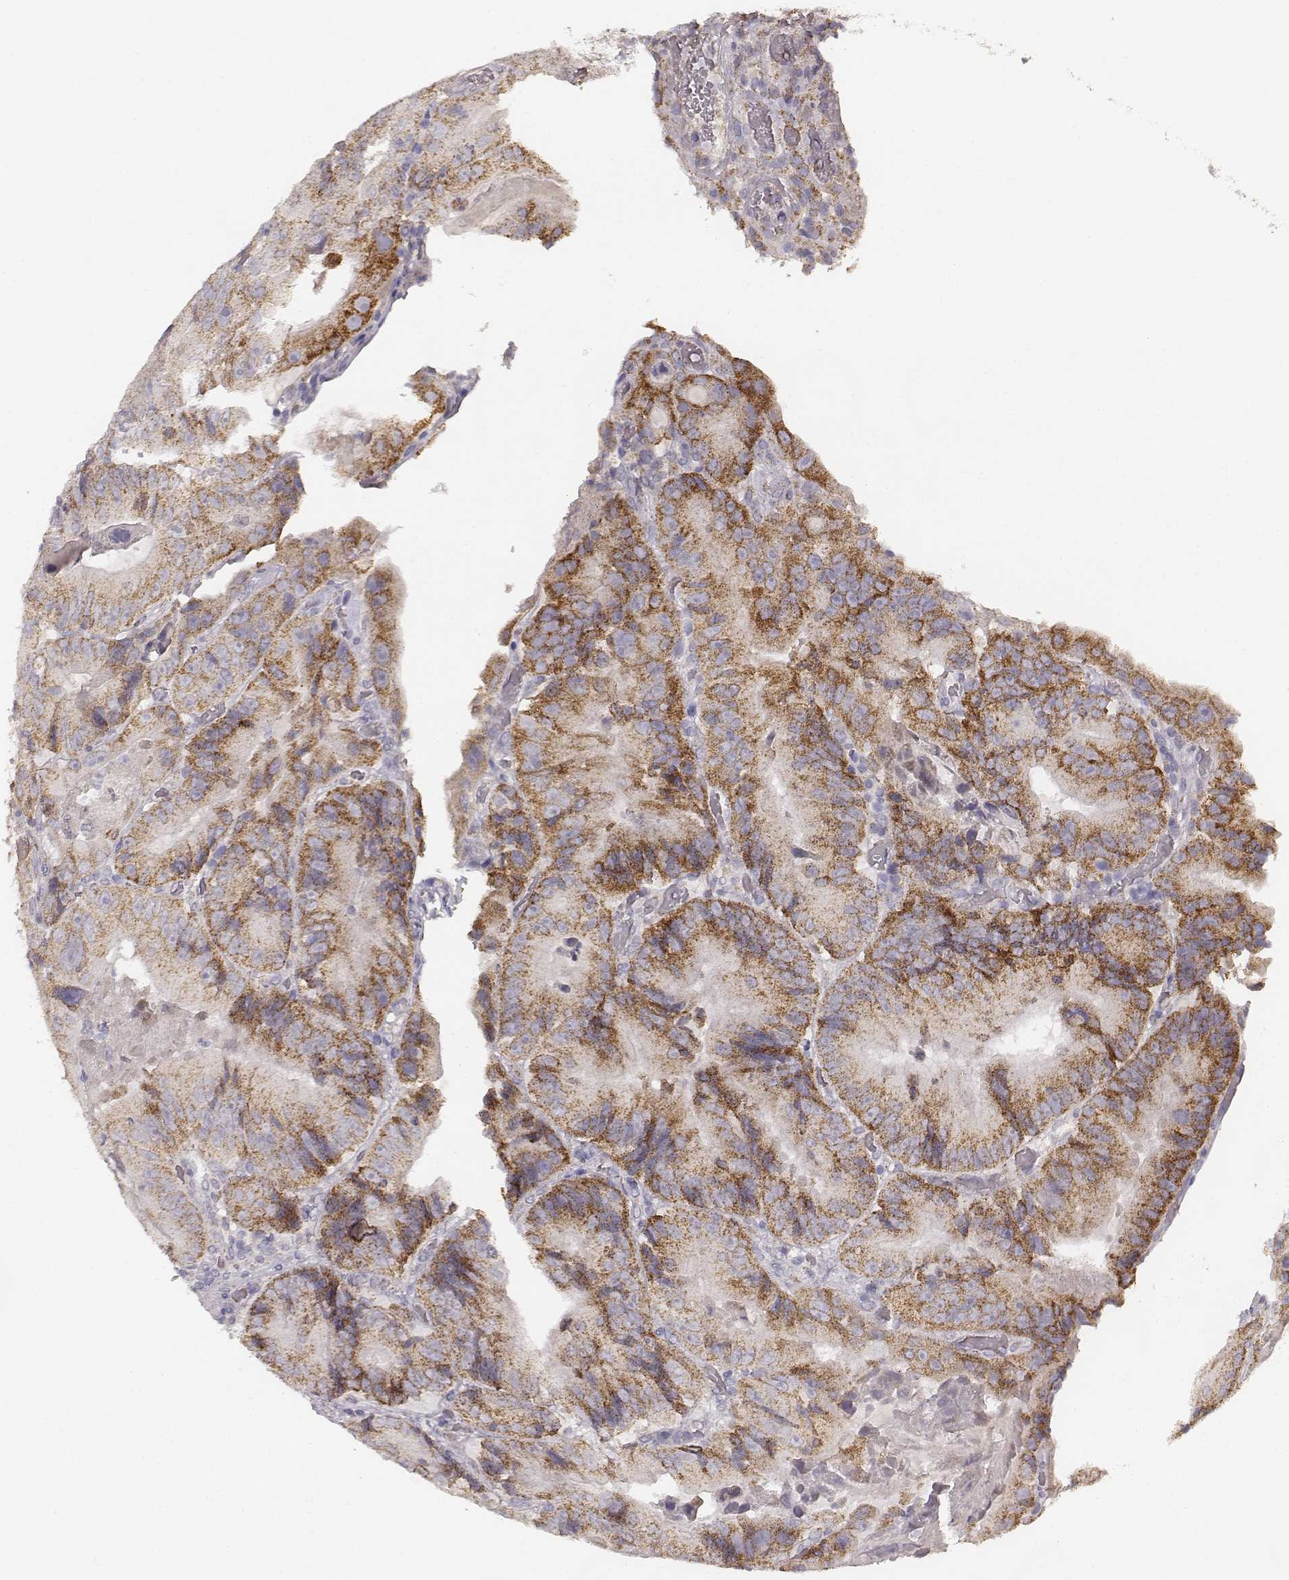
{"staining": {"intensity": "moderate", "quantity": ">75%", "location": "cytoplasmic/membranous"}, "tissue": "colorectal cancer", "cell_type": "Tumor cells", "image_type": "cancer", "snomed": [{"axis": "morphology", "description": "Adenocarcinoma, NOS"}, {"axis": "topography", "description": "Colon"}], "caption": "Immunohistochemistry (IHC) micrograph of neoplastic tissue: adenocarcinoma (colorectal) stained using immunohistochemistry demonstrates medium levels of moderate protein expression localized specifically in the cytoplasmic/membranous of tumor cells, appearing as a cytoplasmic/membranous brown color.", "gene": "ABCD3", "patient": {"sex": "female", "age": 86}}